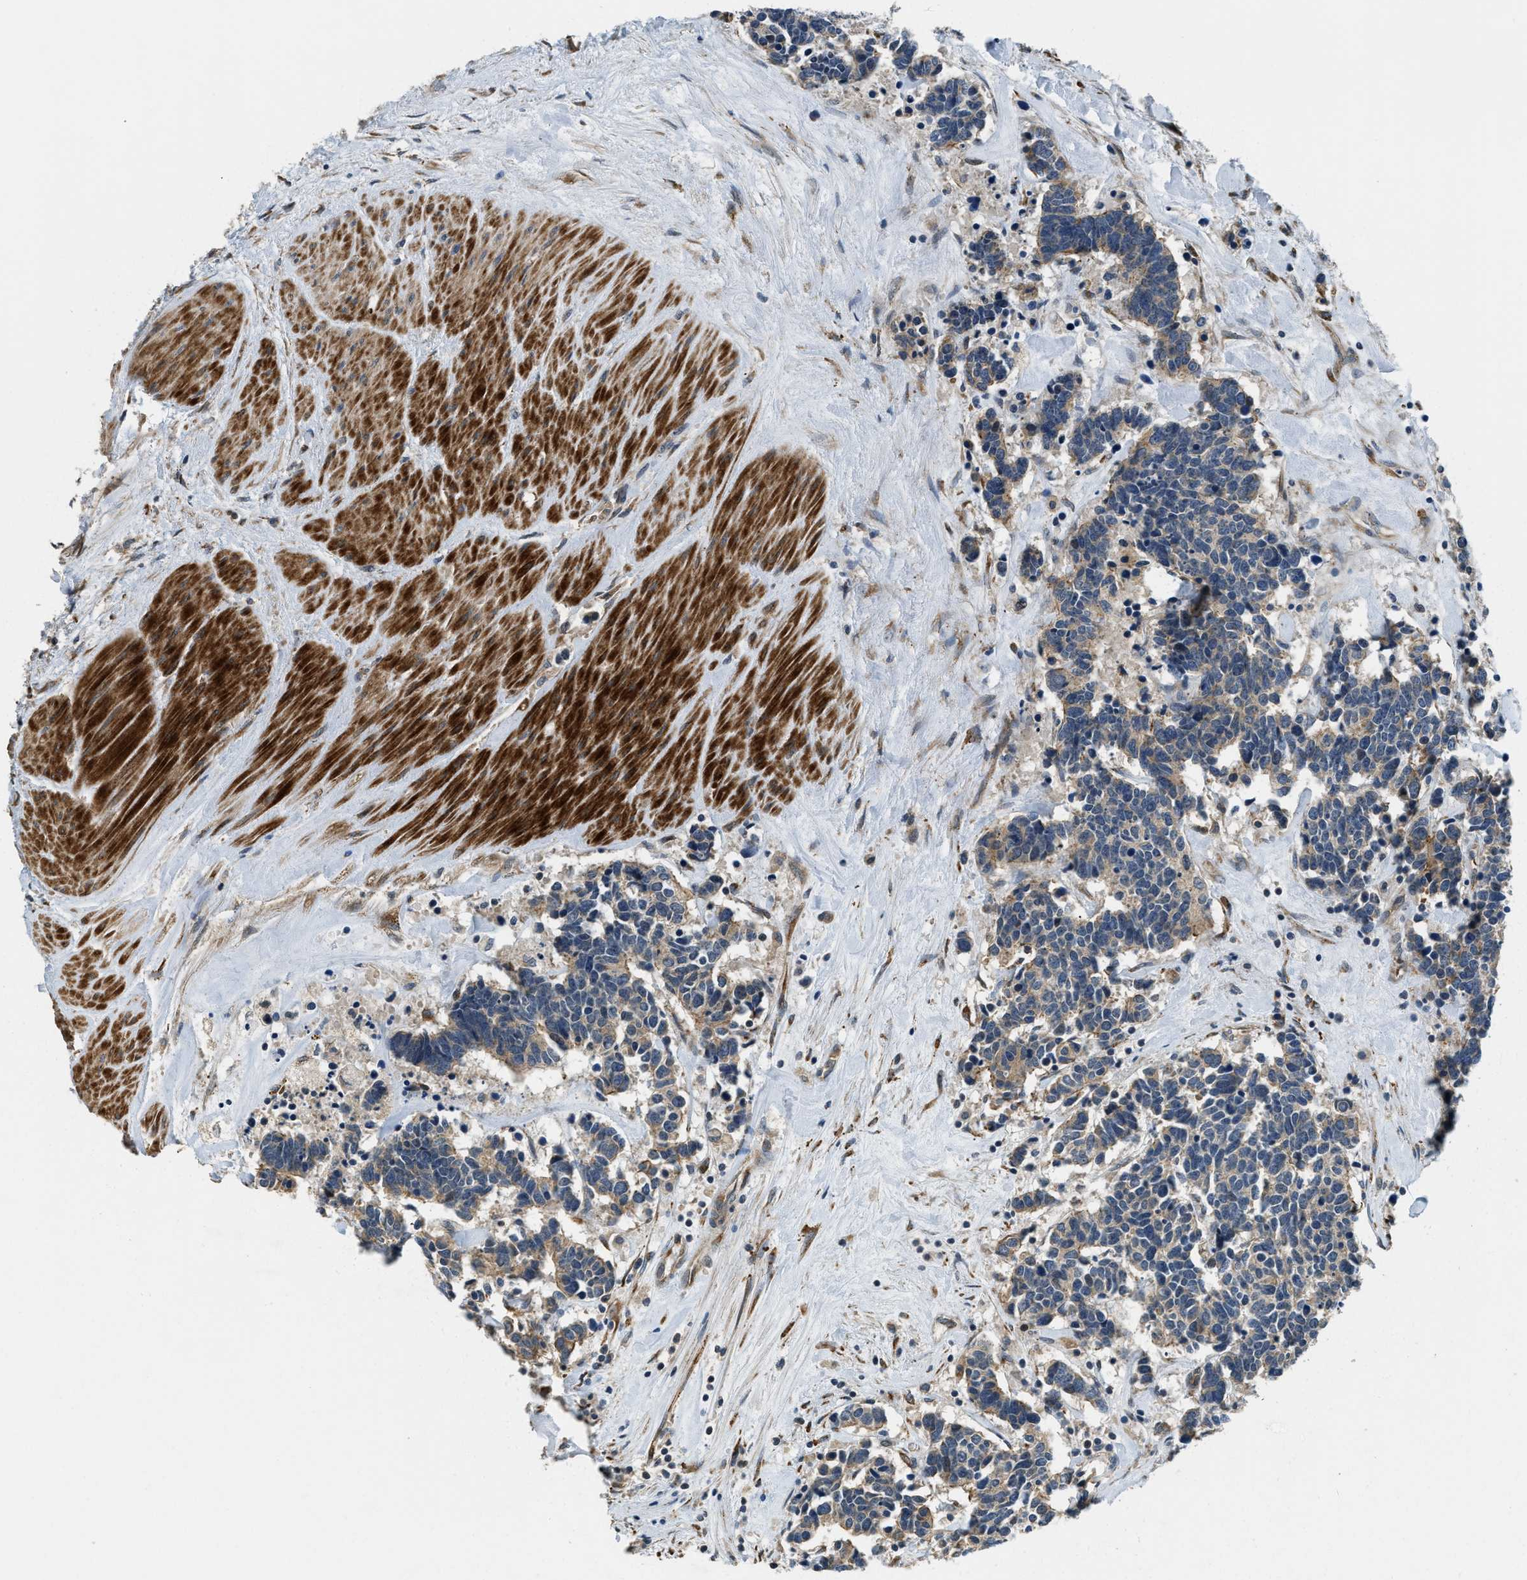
{"staining": {"intensity": "weak", "quantity": "25%-75%", "location": "cytoplasmic/membranous"}, "tissue": "carcinoid", "cell_type": "Tumor cells", "image_type": "cancer", "snomed": [{"axis": "morphology", "description": "Carcinoma, NOS"}, {"axis": "morphology", "description": "Carcinoid, malignant, NOS"}, {"axis": "topography", "description": "Urinary bladder"}], "caption": "Immunohistochemistry image of human carcinoma stained for a protein (brown), which demonstrates low levels of weak cytoplasmic/membranous positivity in about 25%-75% of tumor cells.", "gene": "ALOX12", "patient": {"sex": "male", "age": 57}}